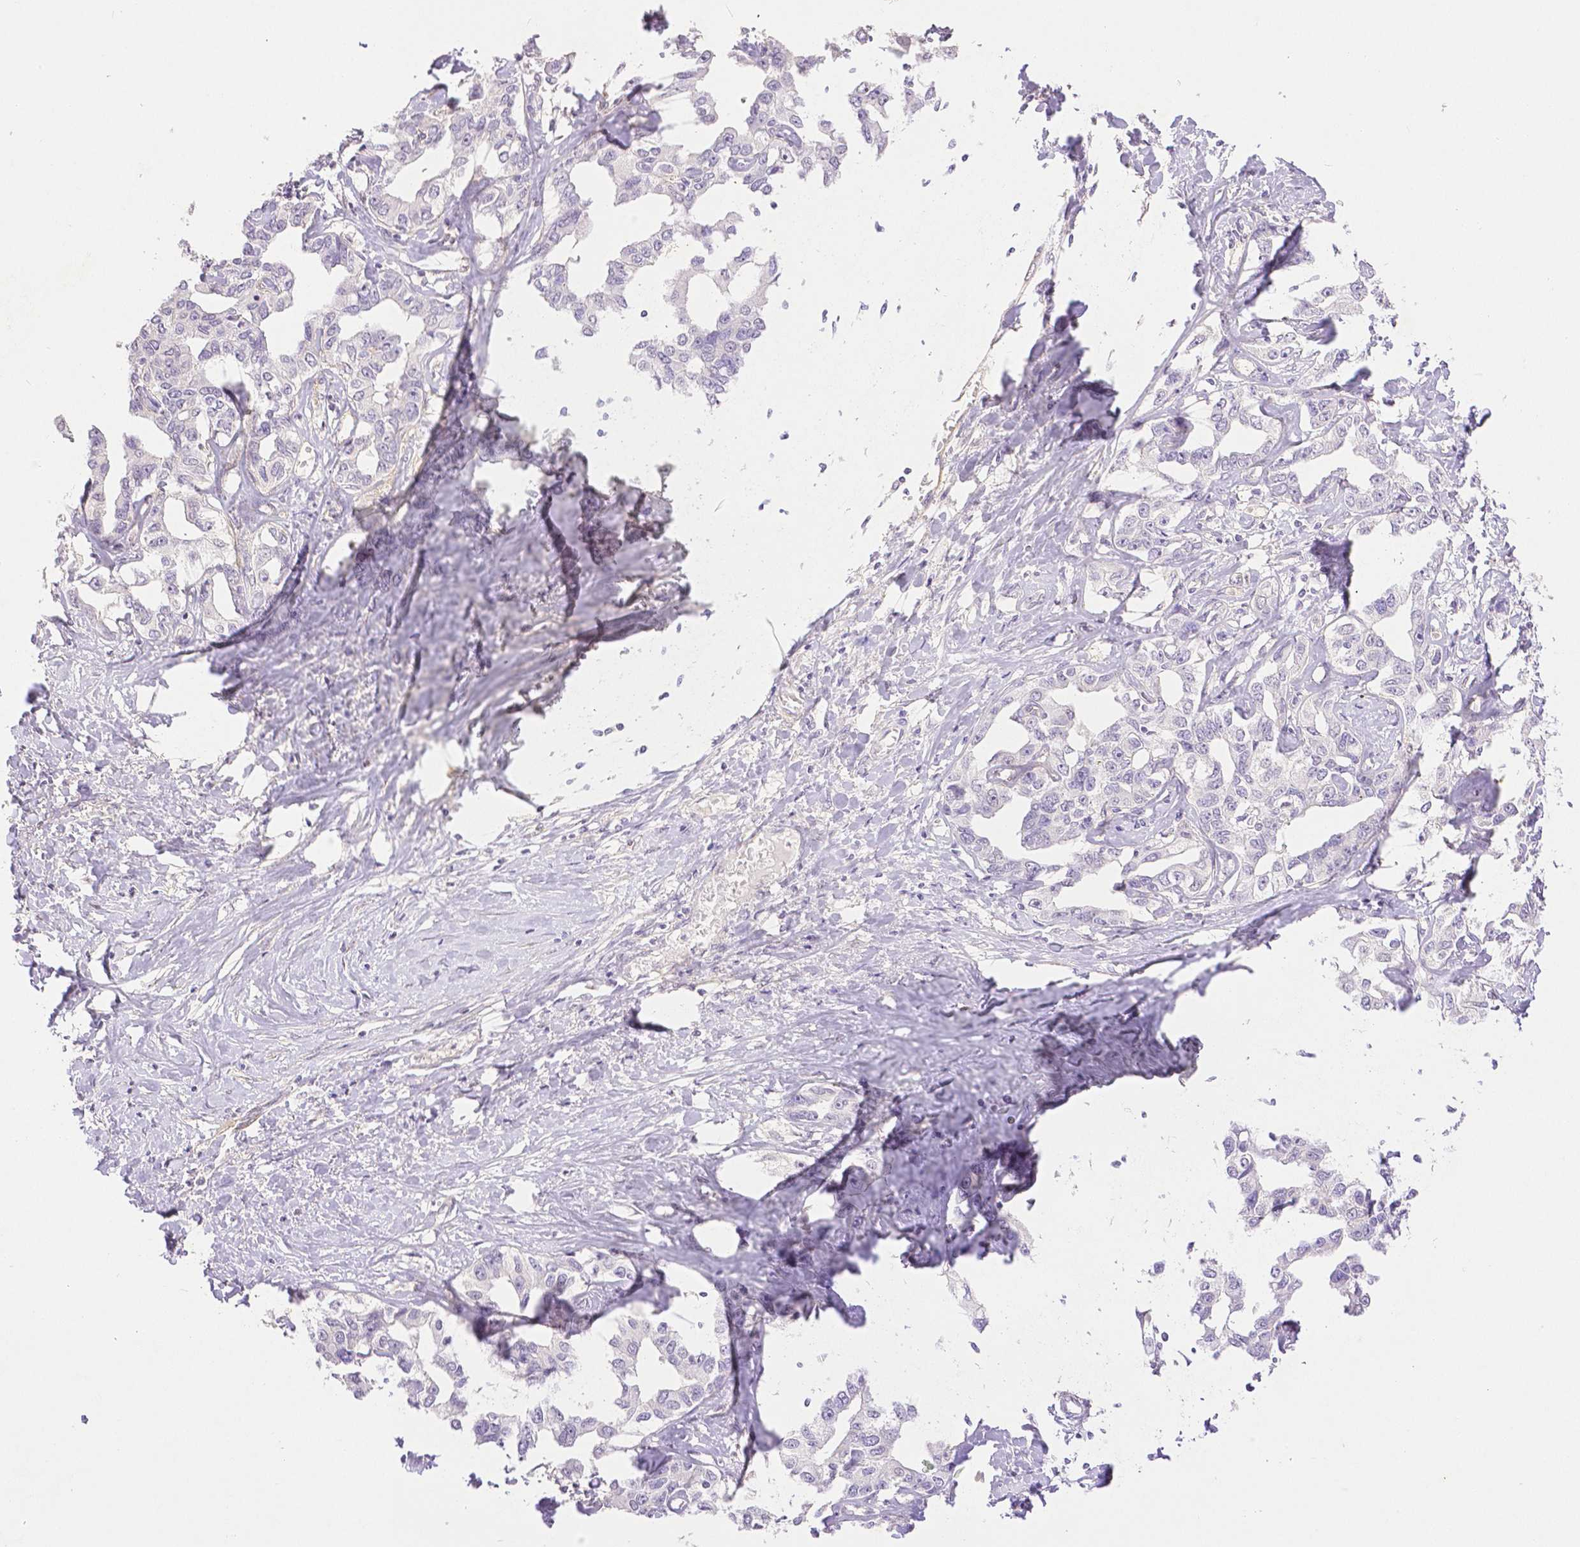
{"staining": {"intensity": "negative", "quantity": "none", "location": "none"}, "tissue": "liver cancer", "cell_type": "Tumor cells", "image_type": "cancer", "snomed": [{"axis": "morphology", "description": "Cholangiocarcinoma"}, {"axis": "topography", "description": "Liver"}], "caption": "Tumor cells show no significant protein staining in liver cholangiocarcinoma. (DAB (3,3'-diaminobenzidine) IHC with hematoxylin counter stain).", "gene": "THY1", "patient": {"sex": "male", "age": 59}}